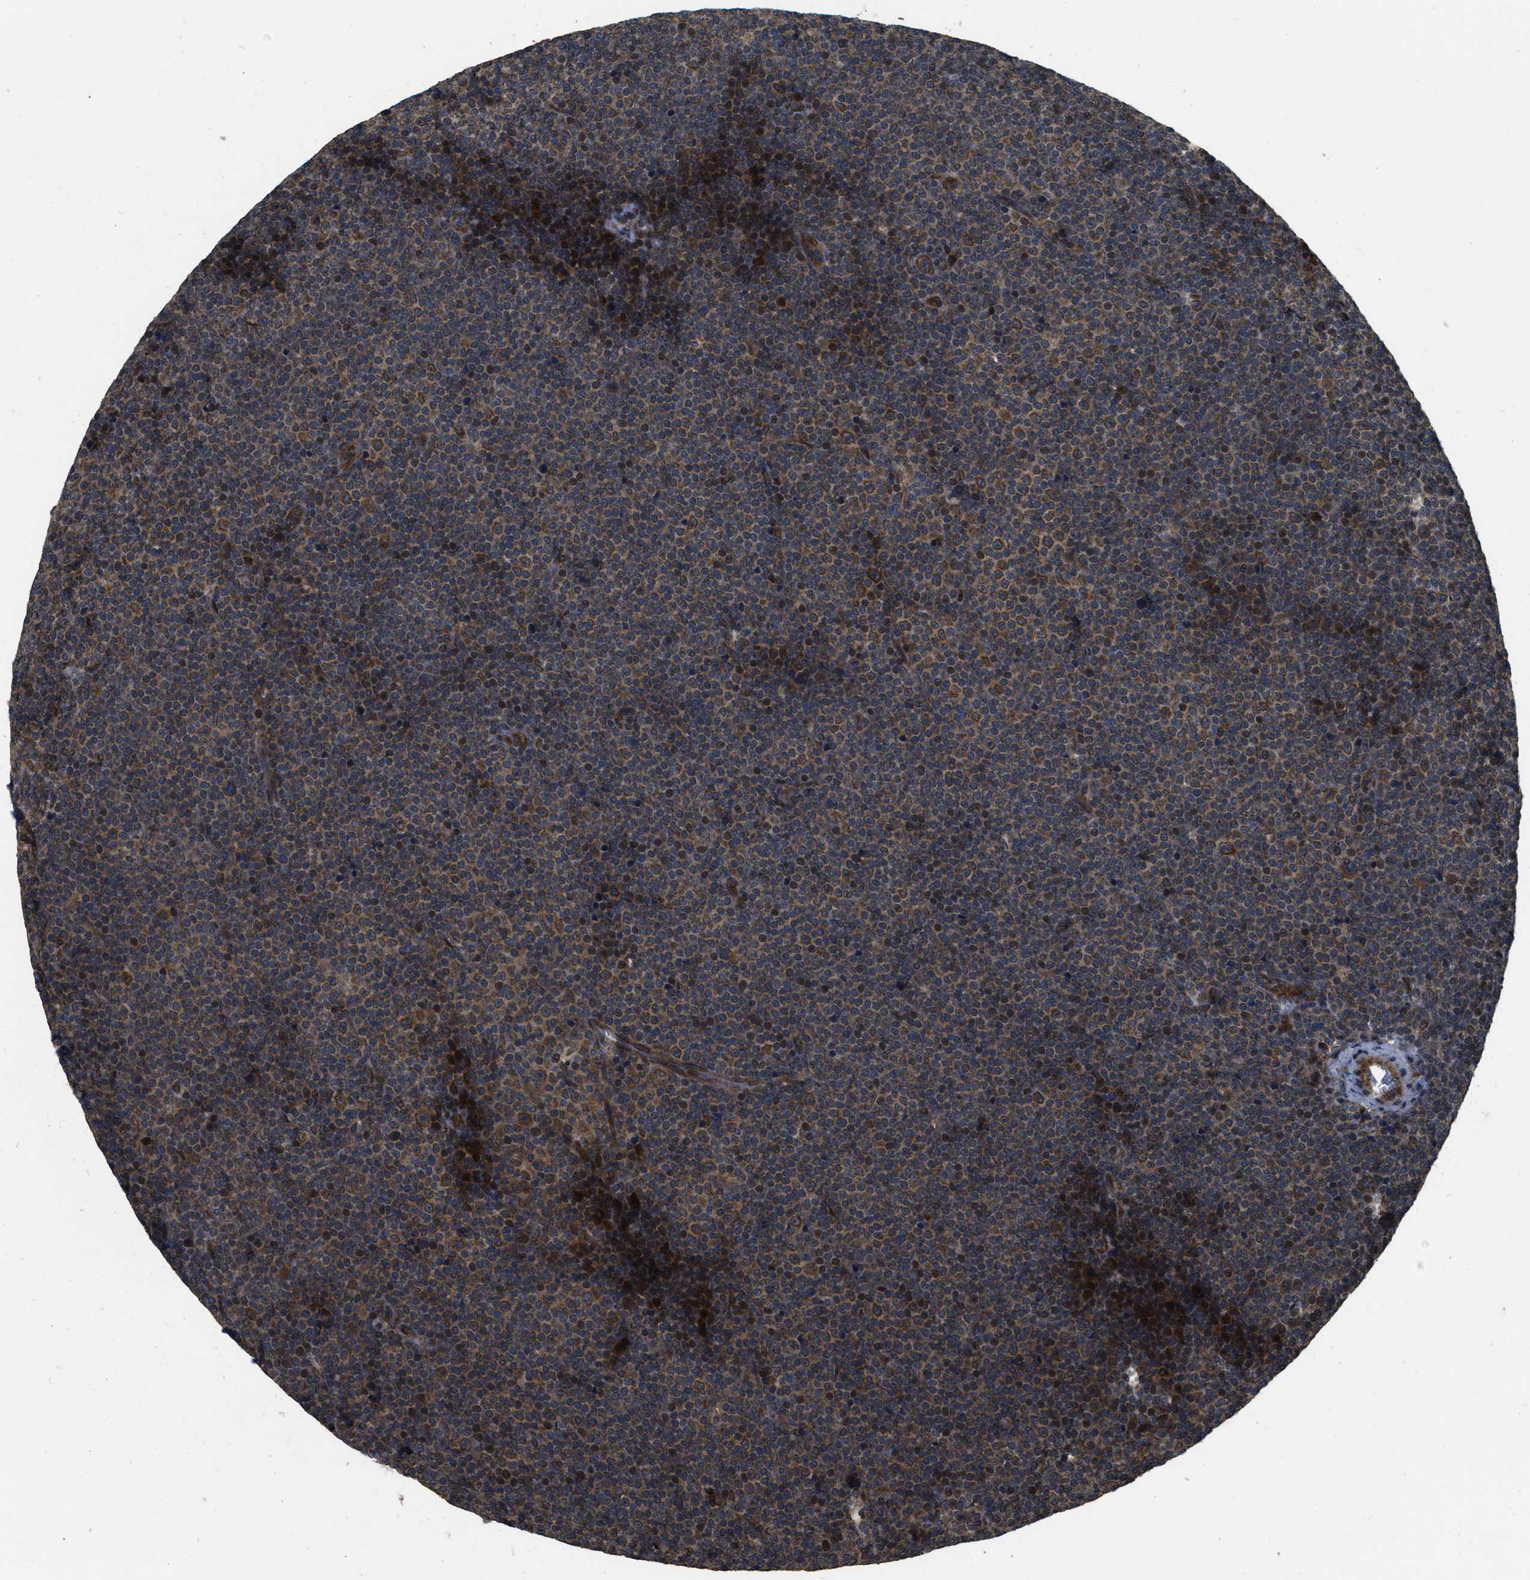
{"staining": {"intensity": "strong", "quantity": "25%-75%", "location": "cytoplasmic/membranous,nuclear"}, "tissue": "lymphoma", "cell_type": "Tumor cells", "image_type": "cancer", "snomed": [{"axis": "morphology", "description": "Malignant lymphoma, non-Hodgkin's type, Low grade"}, {"axis": "topography", "description": "Lymph node"}], "caption": "Immunohistochemistry (IHC) staining of lymphoma, which displays high levels of strong cytoplasmic/membranous and nuclear positivity in approximately 25%-75% of tumor cells indicating strong cytoplasmic/membranous and nuclear protein positivity. The staining was performed using DAB (brown) for protein detection and nuclei were counterstained in hematoxylin (blue).", "gene": "SPTLC1", "patient": {"sex": "female", "age": 67}}